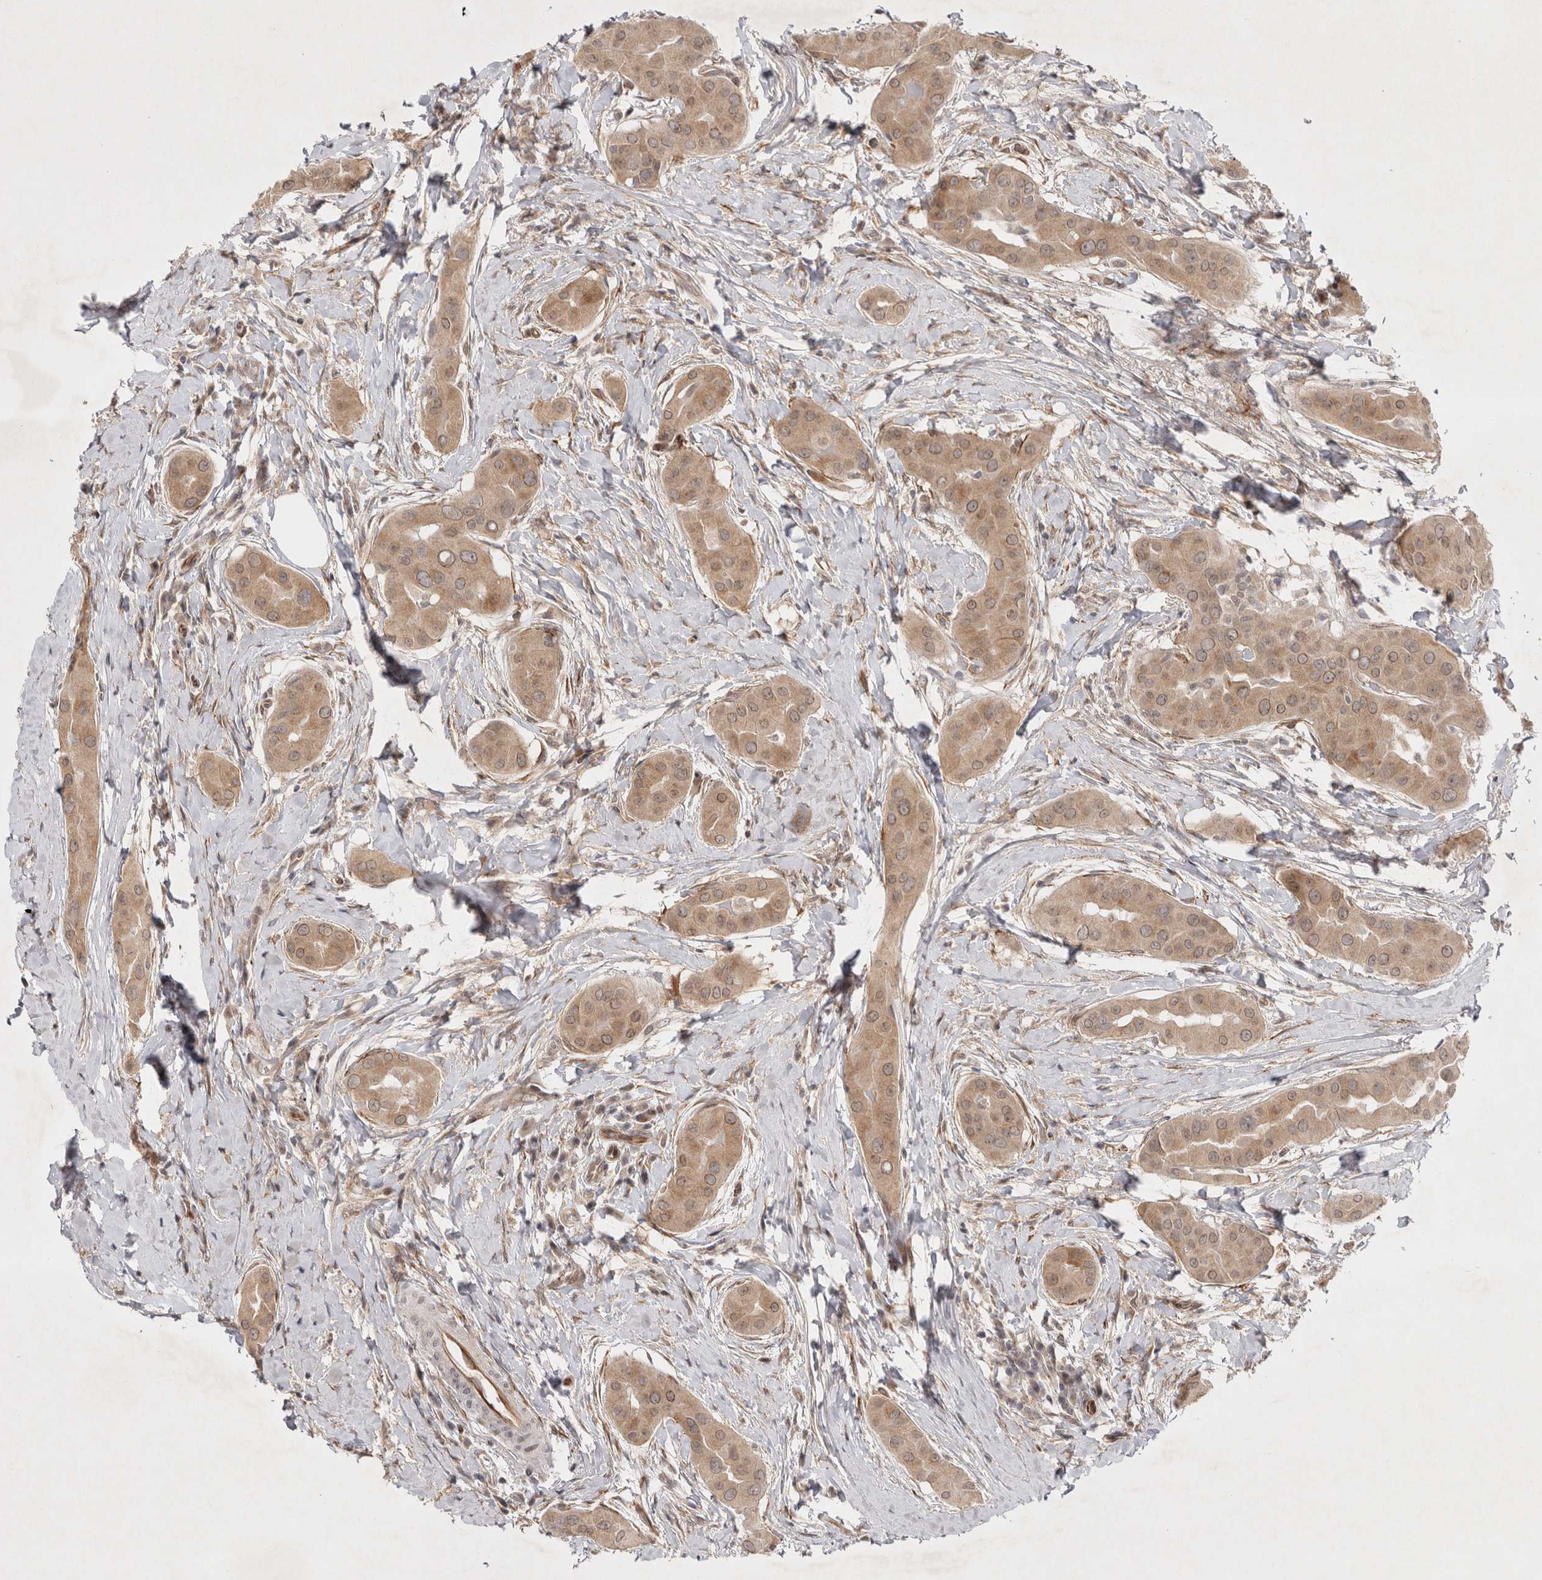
{"staining": {"intensity": "moderate", "quantity": ">75%", "location": "cytoplasmic/membranous,nuclear"}, "tissue": "thyroid cancer", "cell_type": "Tumor cells", "image_type": "cancer", "snomed": [{"axis": "morphology", "description": "Papillary adenocarcinoma, NOS"}, {"axis": "topography", "description": "Thyroid gland"}], "caption": "Papillary adenocarcinoma (thyroid) stained for a protein exhibits moderate cytoplasmic/membranous and nuclear positivity in tumor cells.", "gene": "ZNF318", "patient": {"sex": "male", "age": 33}}